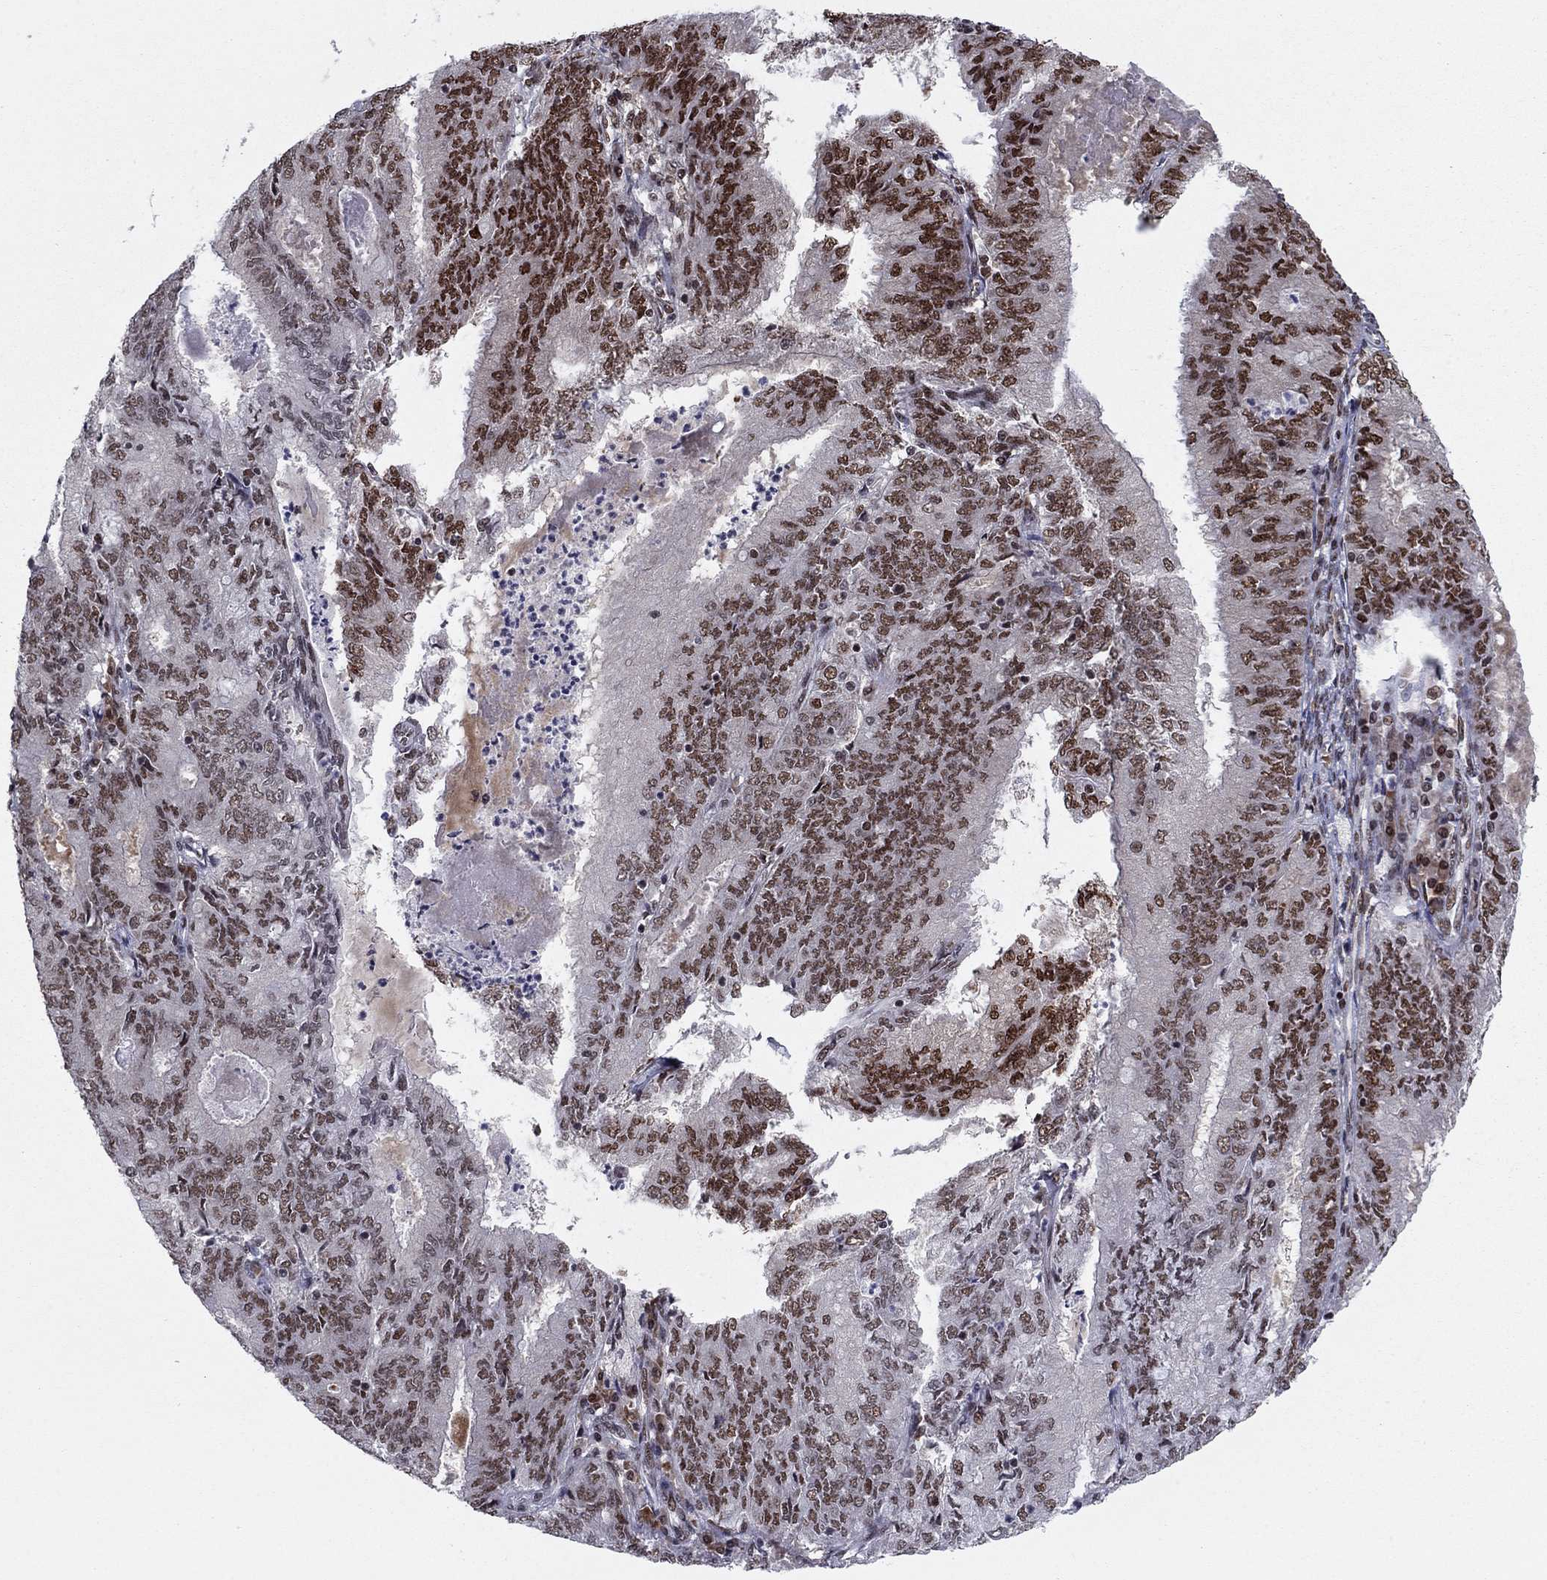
{"staining": {"intensity": "strong", "quantity": "<25%", "location": "nuclear"}, "tissue": "endometrial cancer", "cell_type": "Tumor cells", "image_type": "cancer", "snomed": [{"axis": "morphology", "description": "Adenocarcinoma, NOS"}, {"axis": "topography", "description": "Endometrium"}], "caption": "Endometrial cancer was stained to show a protein in brown. There is medium levels of strong nuclear expression in approximately <25% of tumor cells.", "gene": "USP54", "patient": {"sex": "female", "age": 57}}